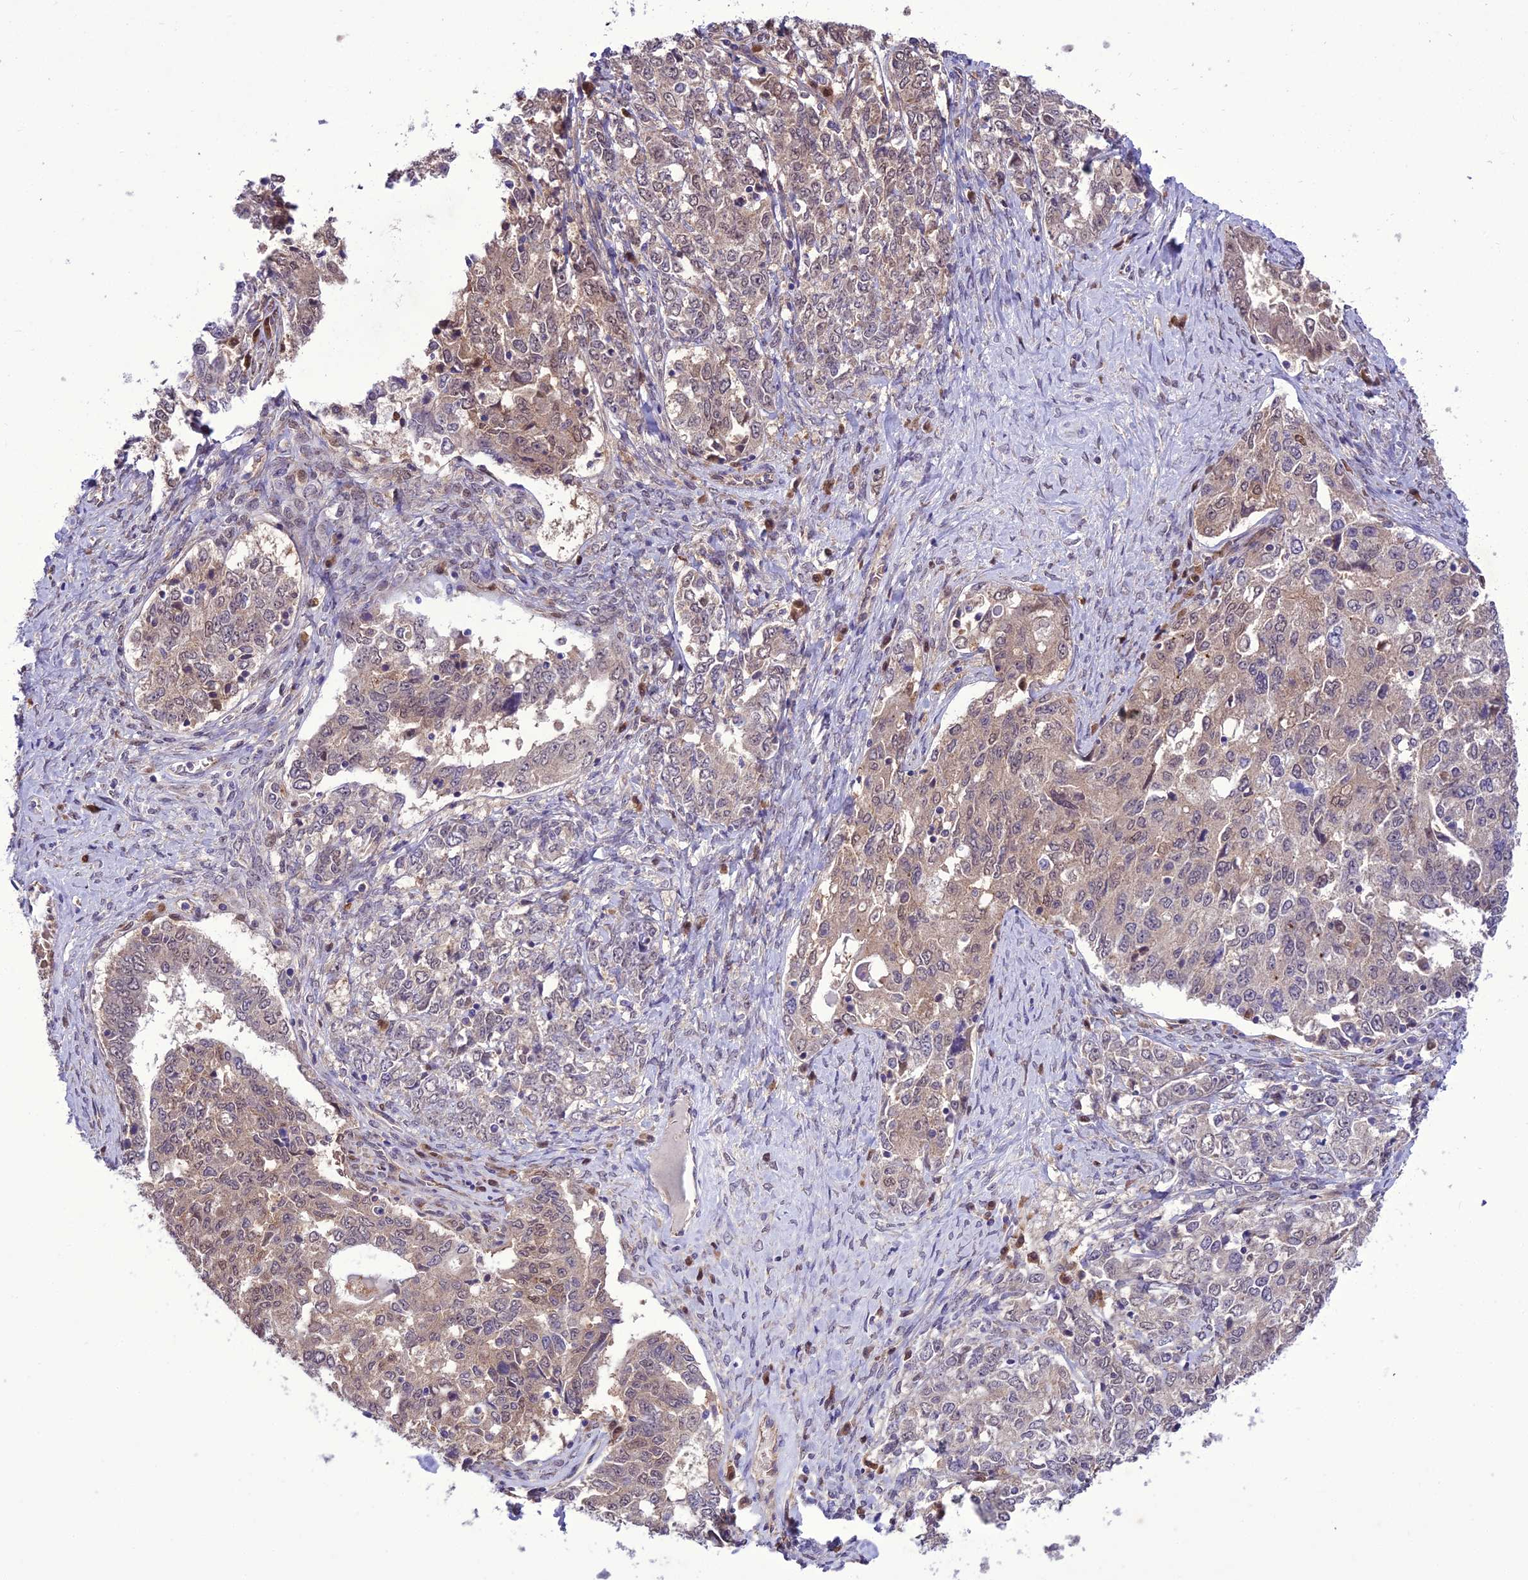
{"staining": {"intensity": "weak", "quantity": ">75%", "location": "cytoplasmic/membranous"}, "tissue": "ovarian cancer", "cell_type": "Tumor cells", "image_type": "cancer", "snomed": [{"axis": "morphology", "description": "Carcinoma, endometroid"}, {"axis": "topography", "description": "Ovary"}], "caption": "A brown stain highlights weak cytoplasmic/membranous positivity of a protein in endometroid carcinoma (ovarian) tumor cells. The protein is shown in brown color, while the nuclei are stained blue.", "gene": "BORCS6", "patient": {"sex": "female", "age": 62}}